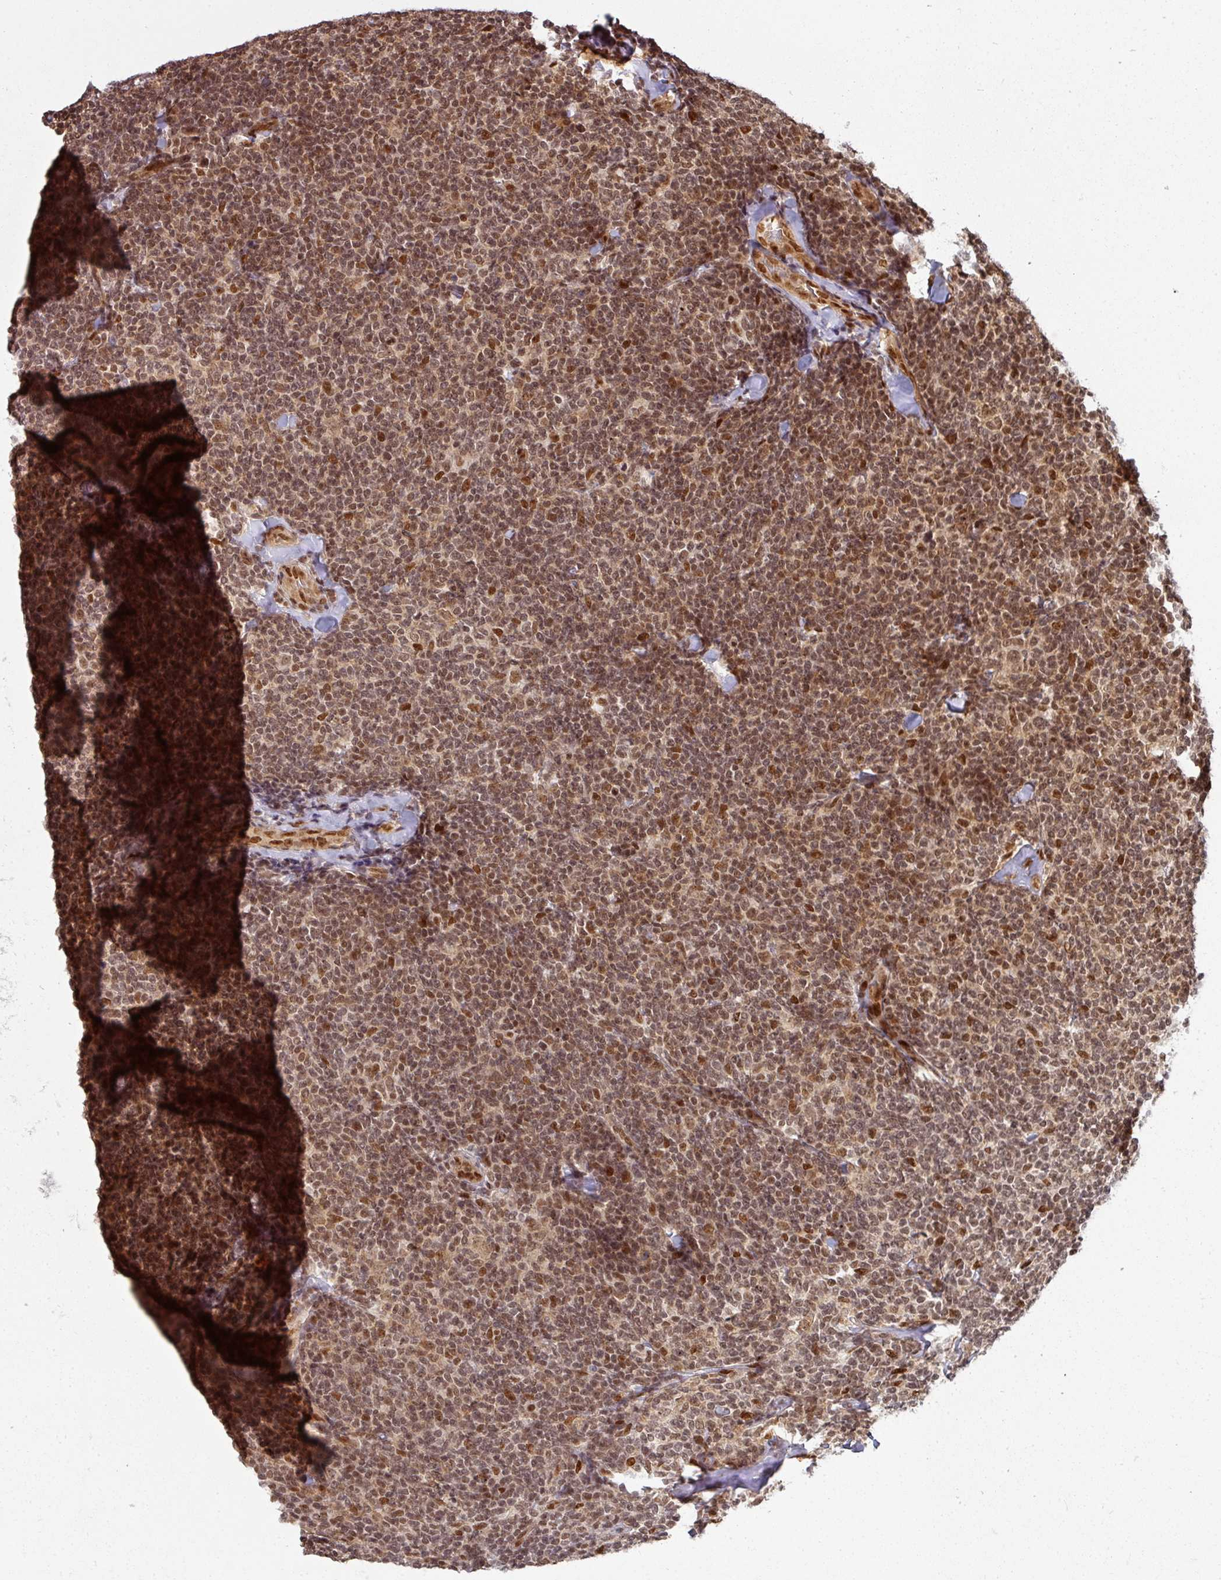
{"staining": {"intensity": "moderate", "quantity": ">75%", "location": "nuclear"}, "tissue": "lymphoma", "cell_type": "Tumor cells", "image_type": "cancer", "snomed": [{"axis": "morphology", "description": "Malignant lymphoma, non-Hodgkin's type, Low grade"}, {"axis": "topography", "description": "Lymph node"}], "caption": "Immunohistochemical staining of lymphoma exhibits moderate nuclear protein positivity in about >75% of tumor cells.", "gene": "SIK3", "patient": {"sex": "female", "age": 56}}